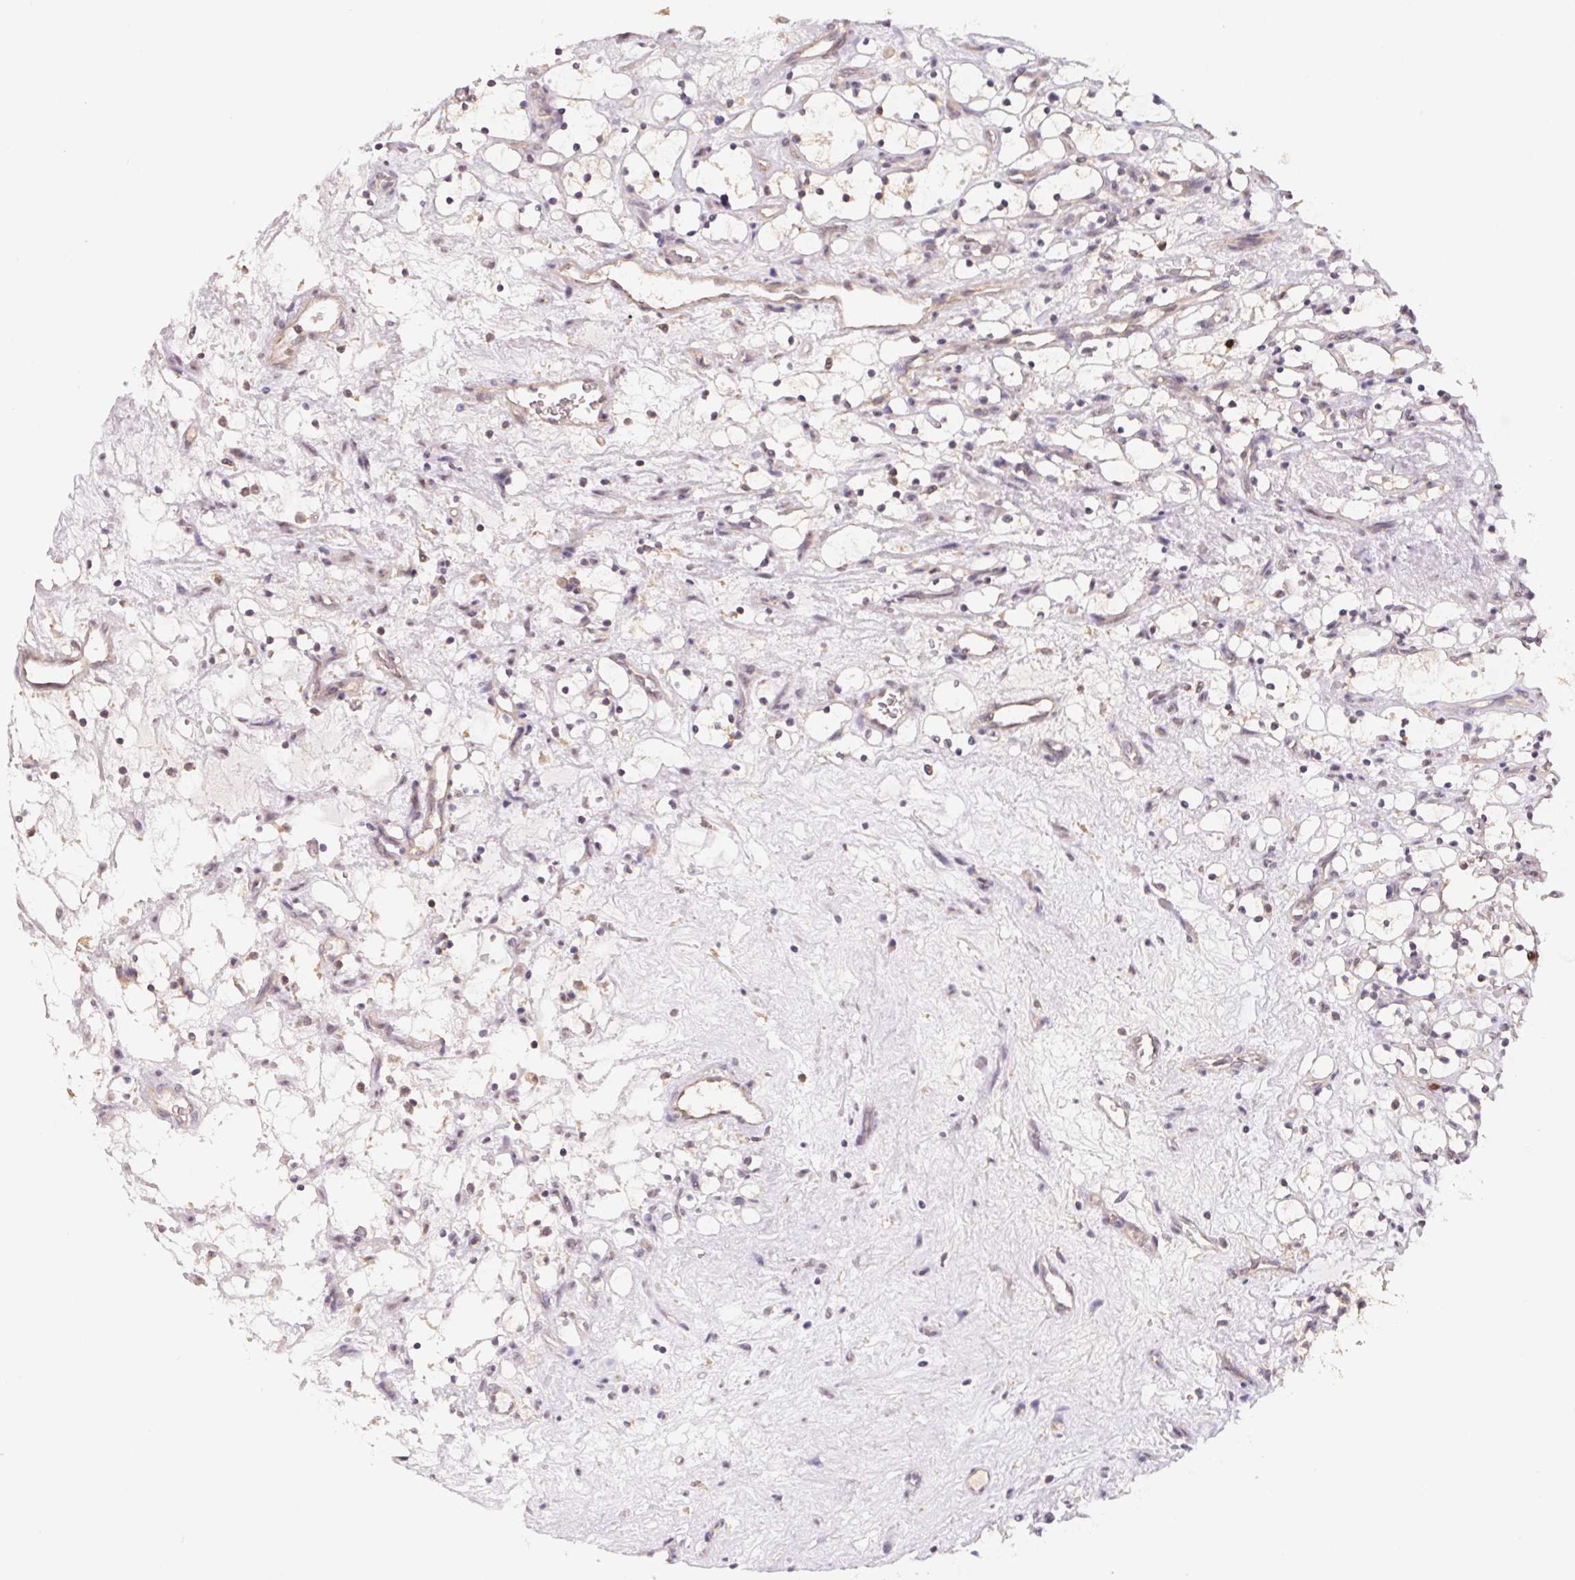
{"staining": {"intensity": "negative", "quantity": "none", "location": "none"}, "tissue": "renal cancer", "cell_type": "Tumor cells", "image_type": "cancer", "snomed": [{"axis": "morphology", "description": "Adenocarcinoma, NOS"}, {"axis": "topography", "description": "Kidney"}], "caption": "This is a photomicrograph of immunohistochemistry staining of renal cancer, which shows no staining in tumor cells.", "gene": "KIFC1", "patient": {"sex": "female", "age": 69}}